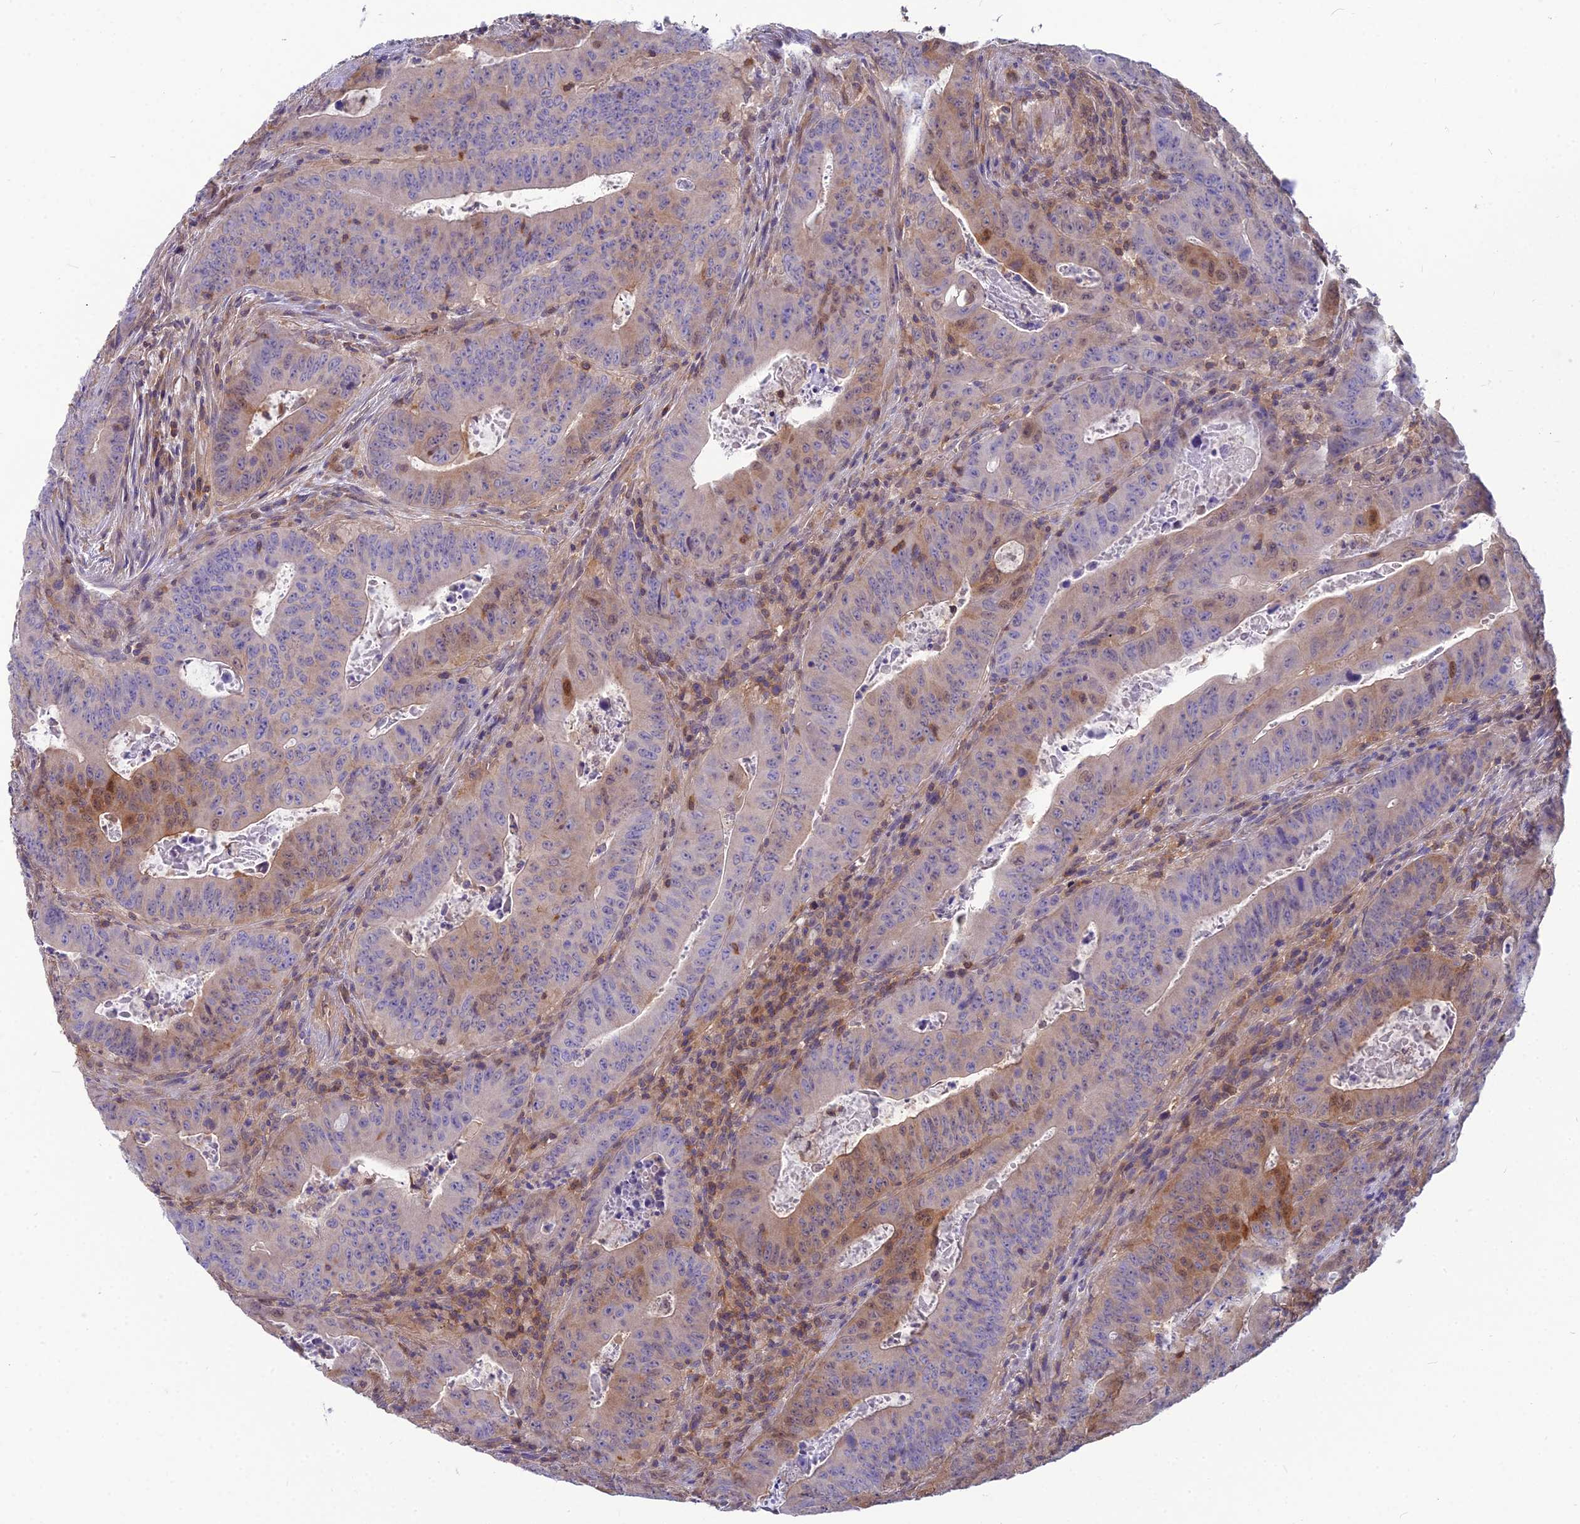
{"staining": {"intensity": "moderate", "quantity": "25%-75%", "location": "cytoplasmic/membranous,nuclear"}, "tissue": "colorectal cancer", "cell_type": "Tumor cells", "image_type": "cancer", "snomed": [{"axis": "morphology", "description": "Adenocarcinoma, NOS"}, {"axis": "topography", "description": "Rectum"}], "caption": "Immunohistochemistry micrograph of colorectal cancer stained for a protein (brown), which displays medium levels of moderate cytoplasmic/membranous and nuclear positivity in about 25%-75% of tumor cells.", "gene": "MVD", "patient": {"sex": "female", "age": 75}}